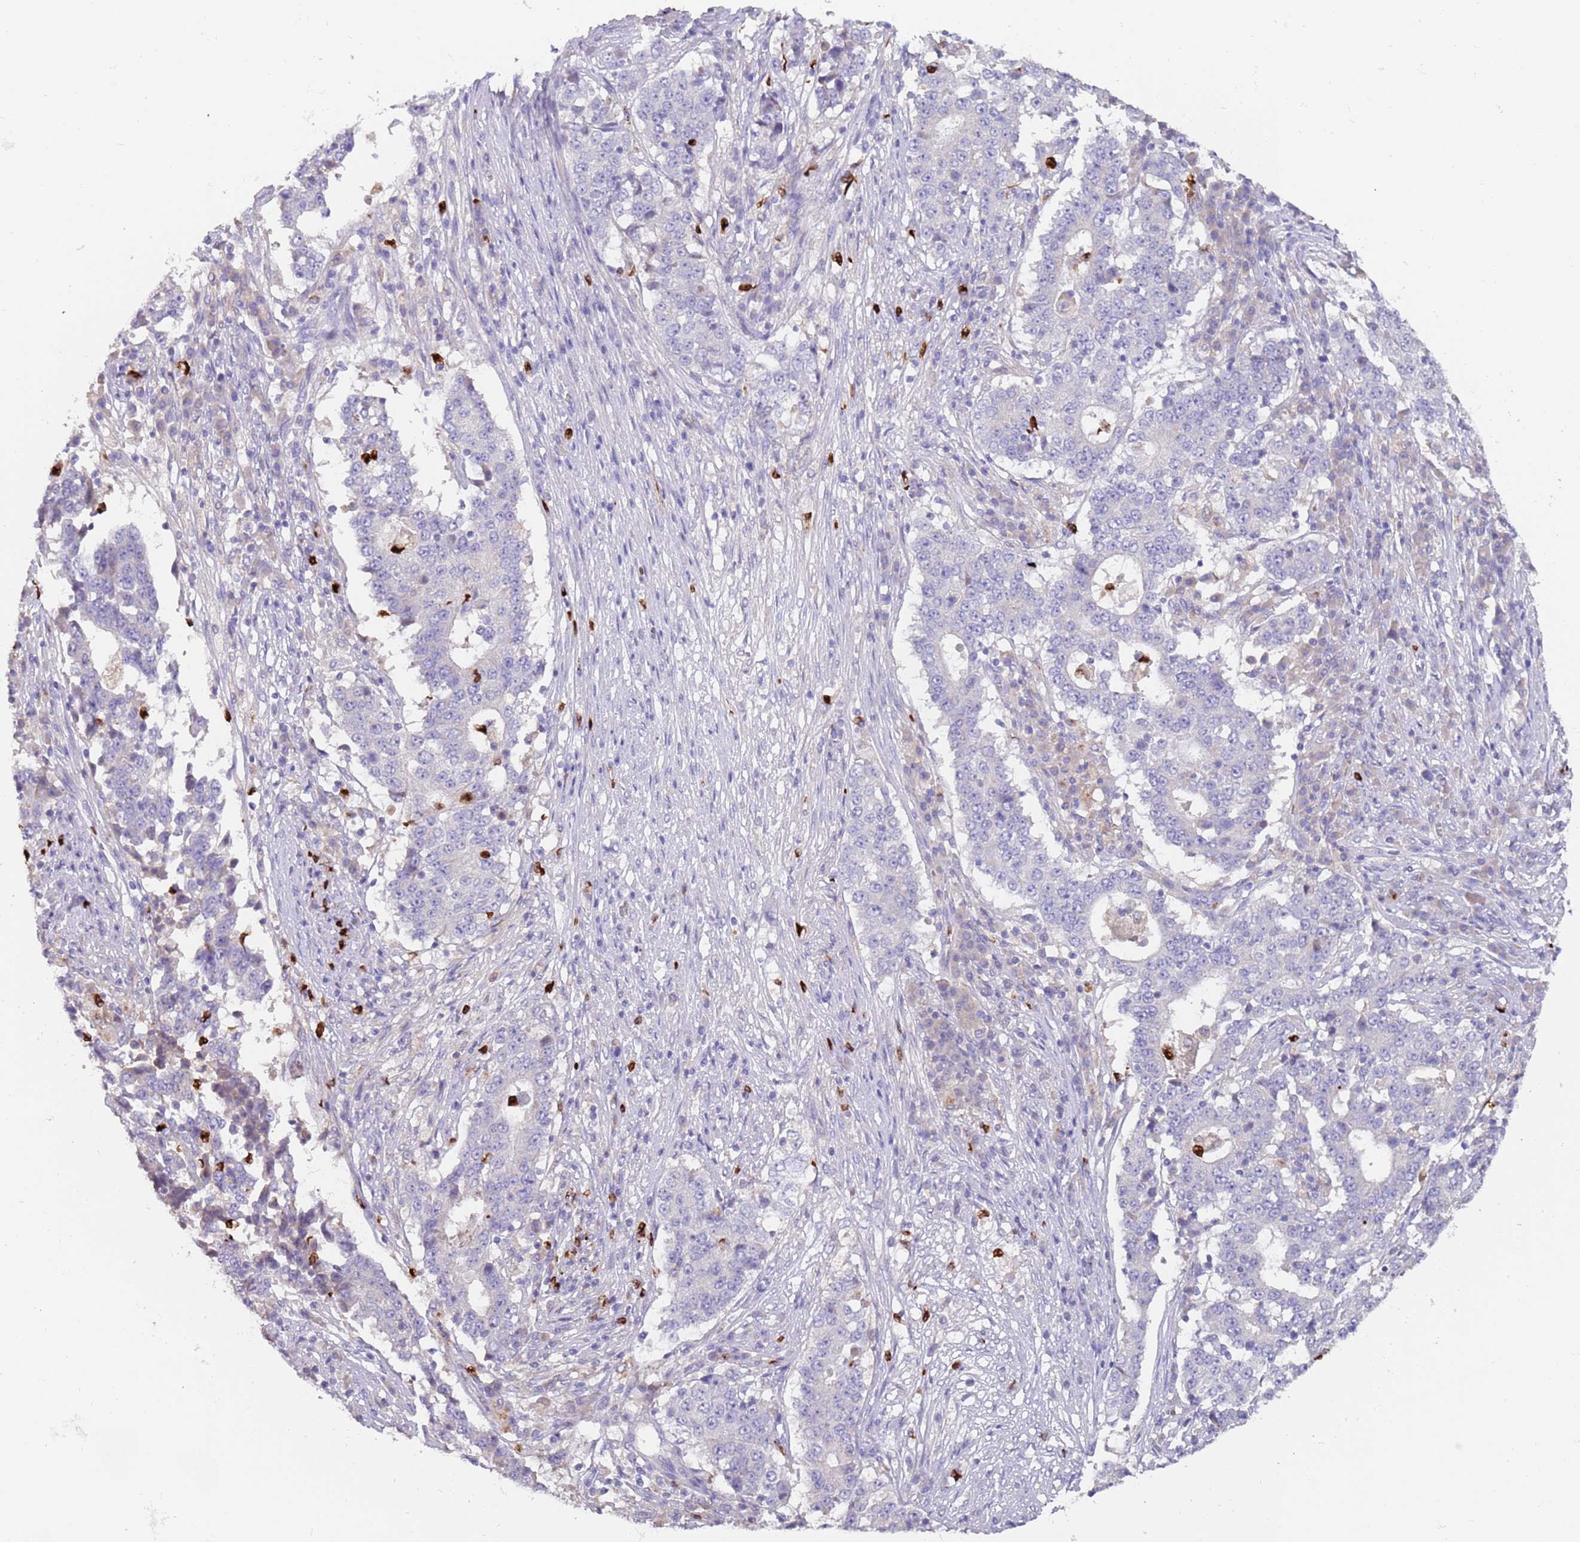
{"staining": {"intensity": "negative", "quantity": "none", "location": "none"}, "tissue": "stomach cancer", "cell_type": "Tumor cells", "image_type": "cancer", "snomed": [{"axis": "morphology", "description": "Adenocarcinoma, NOS"}, {"axis": "topography", "description": "Stomach"}], "caption": "This is a histopathology image of immunohistochemistry staining of adenocarcinoma (stomach), which shows no staining in tumor cells.", "gene": "TMEM251", "patient": {"sex": "male", "age": 59}}